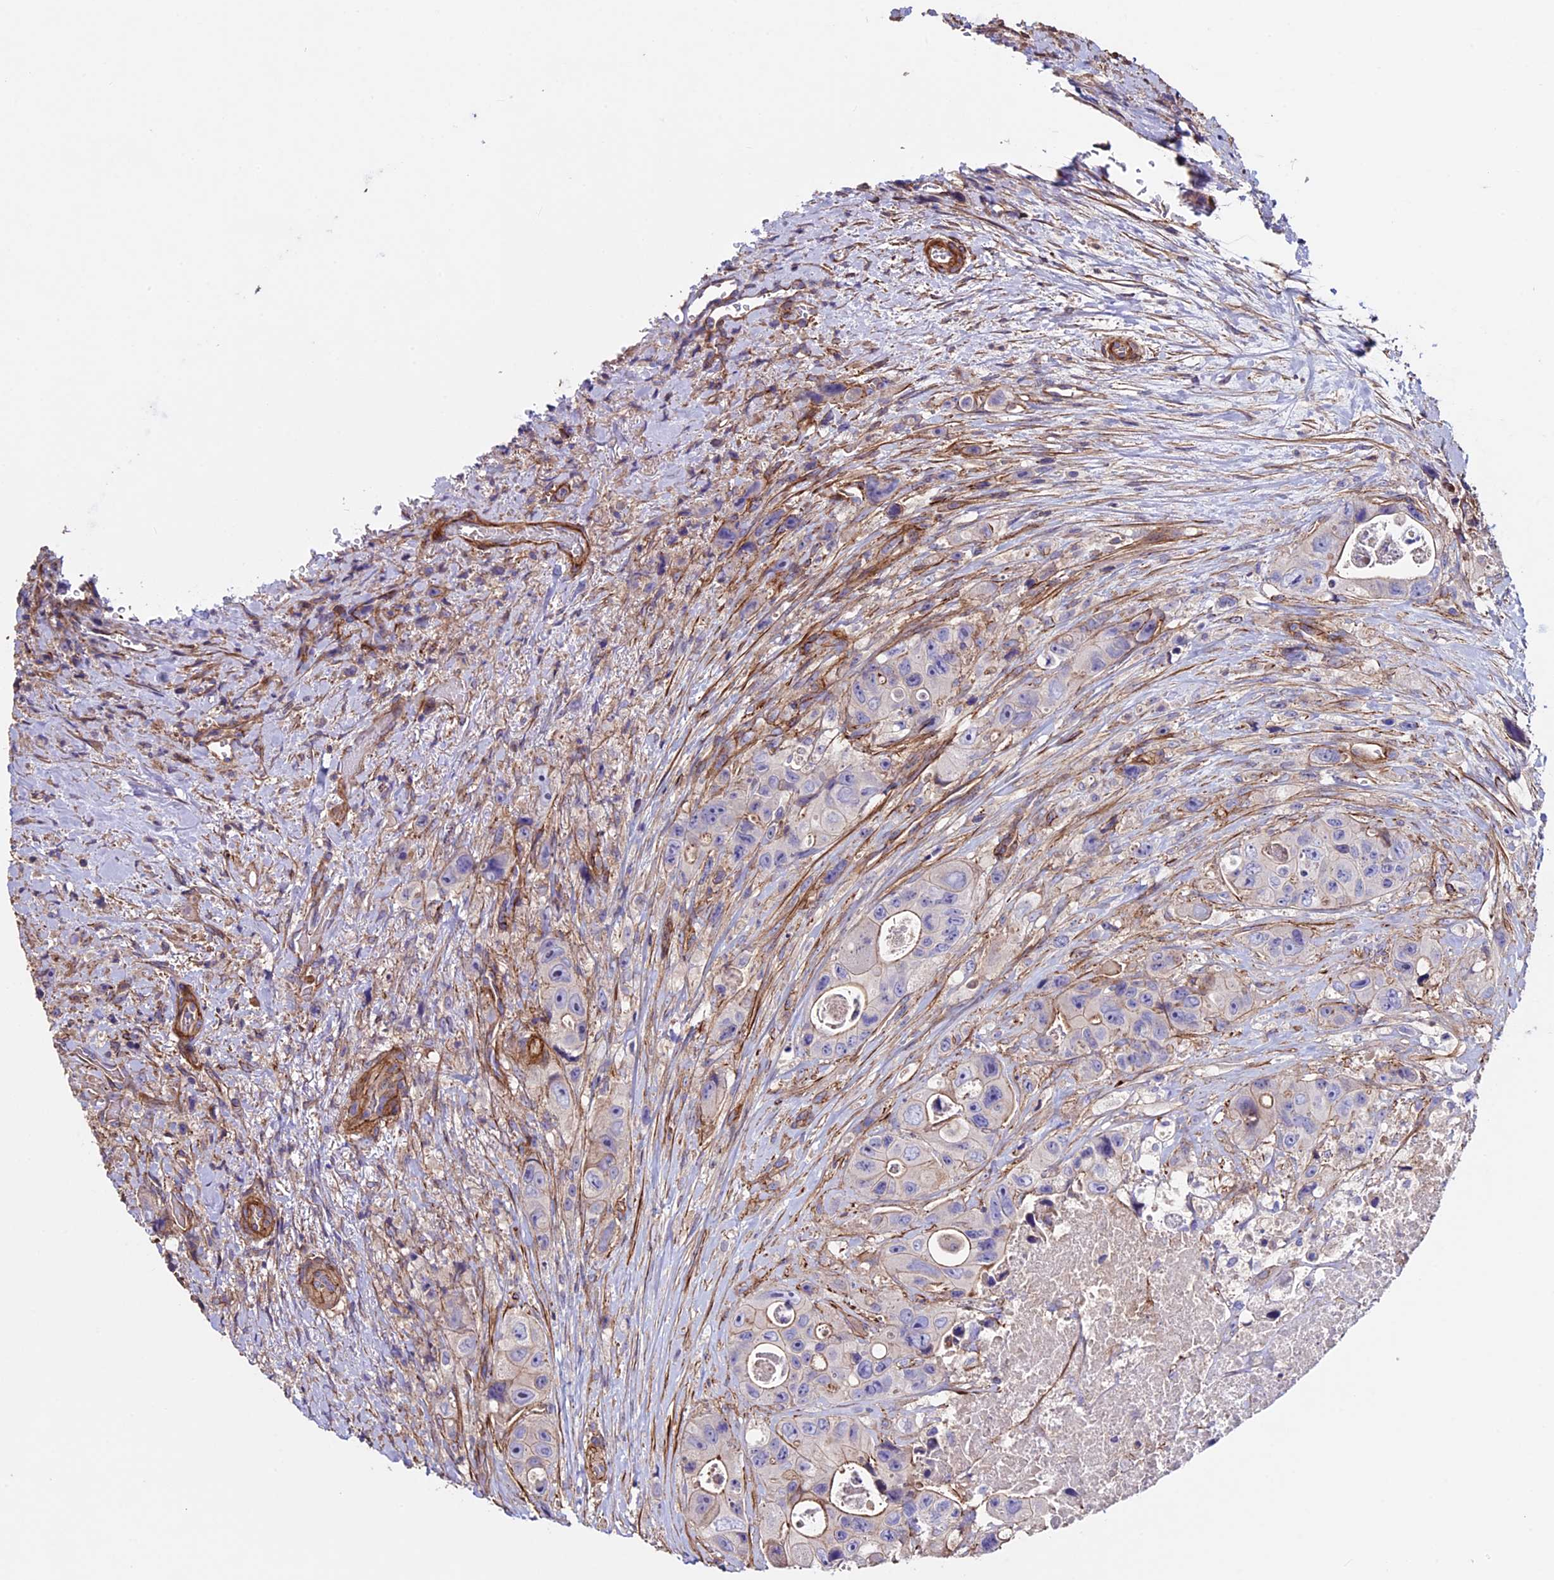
{"staining": {"intensity": "weak", "quantity": "25%-75%", "location": "cytoplasmic/membranous"}, "tissue": "colorectal cancer", "cell_type": "Tumor cells", "image_type": "cancer", "snomed": [{"axis": "morphology", "description": "Adenocarcinoma, NOS"}, {"axis": "topography", "description": "Colon"}], "caption": "Tumor cells demonstrate low levels of weak cytoplasmic/membranous staining in approximately 25%-75% of cells in colorectal adenocarcinoma.", "gene": "EVA1B", "patient": {"sex": "female", "age": 46}}